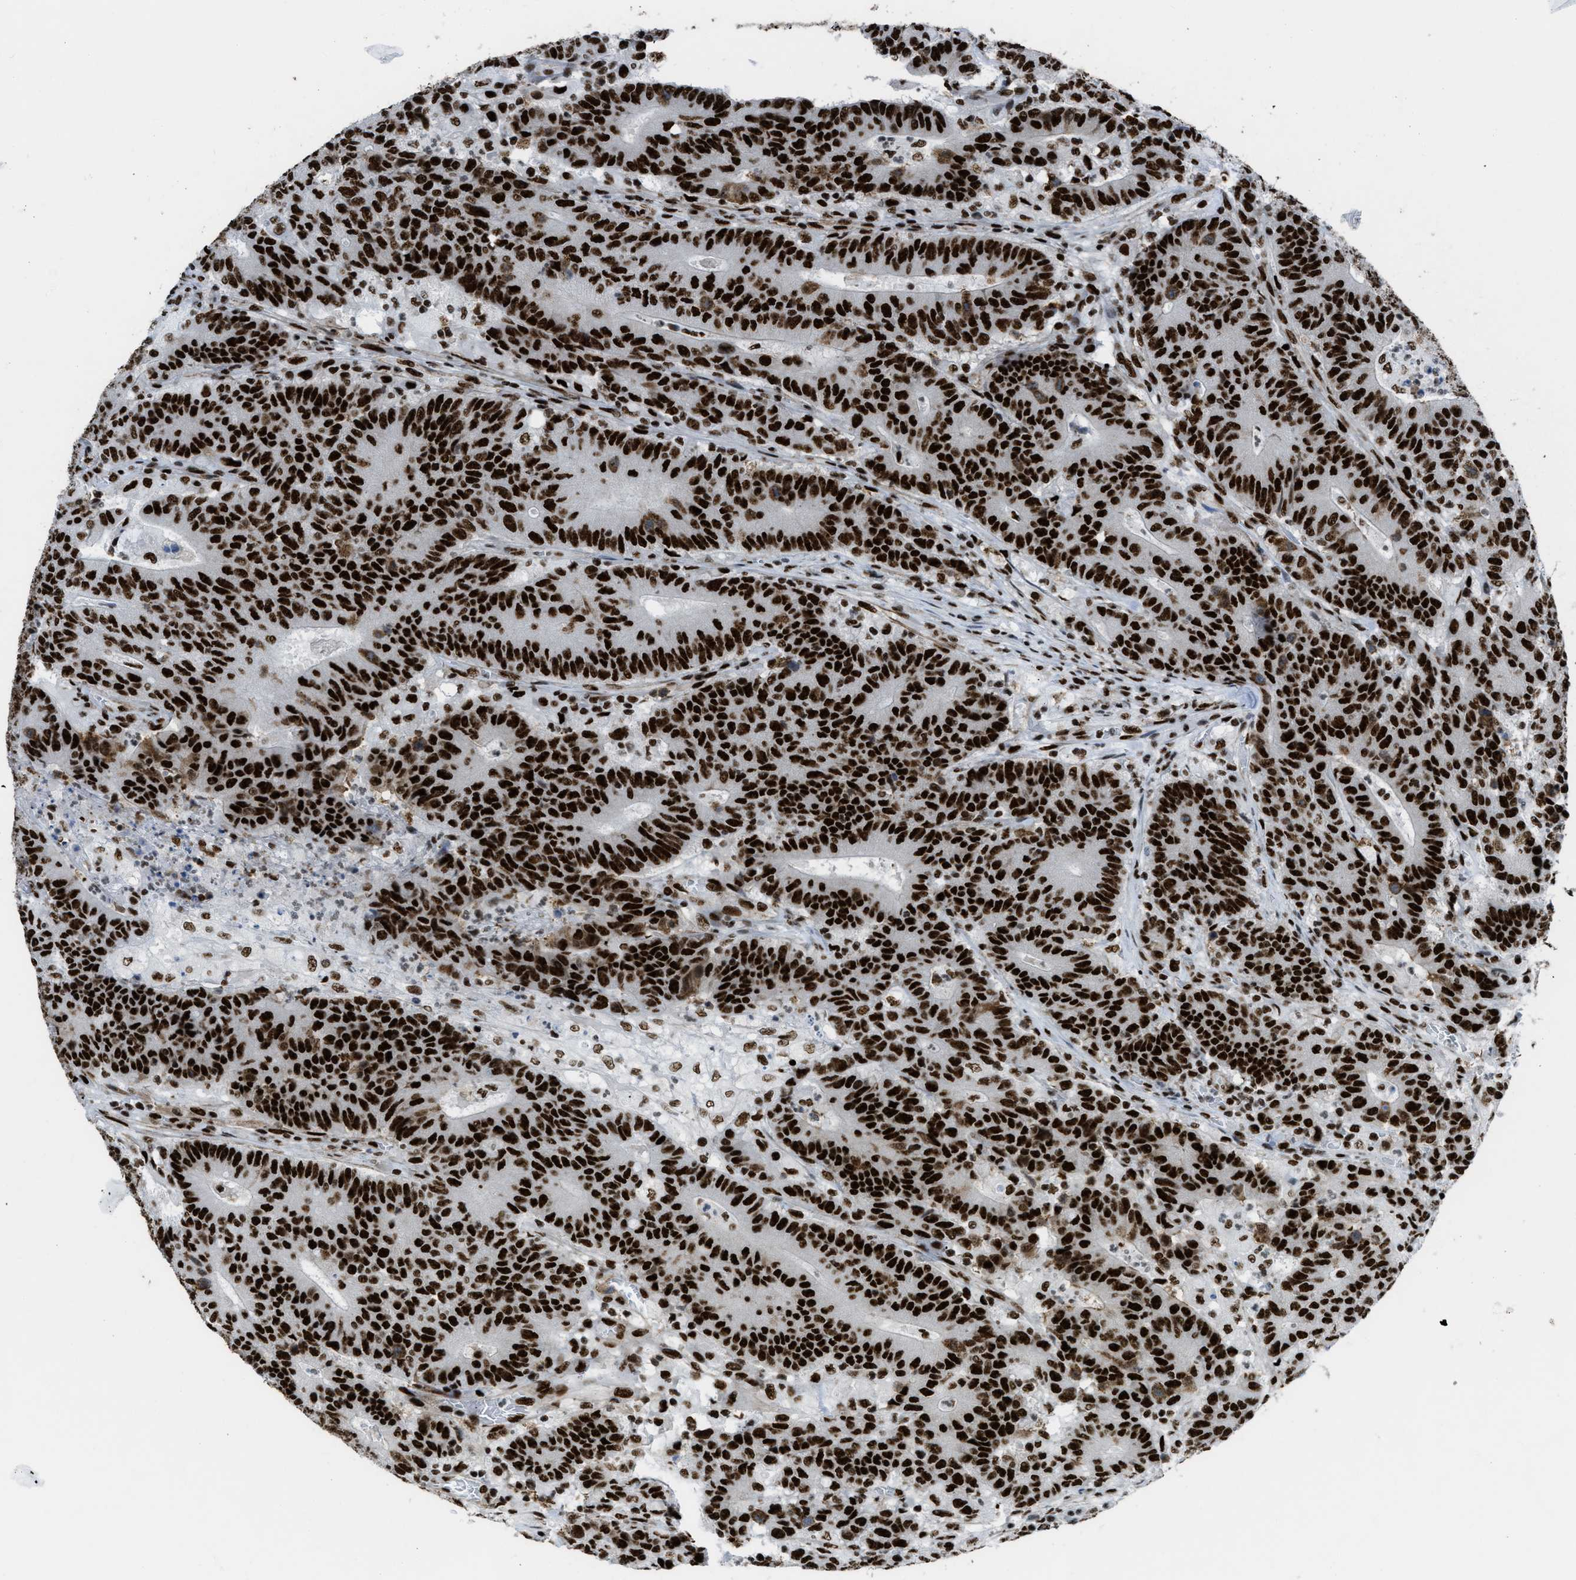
{"staining": {"intensity": "strong", "quantity": ">75%", "location": "nuclear"}, "tissue": "colorectal cancer", "cell_type": "Tumor cells", "image_type": "cancer", "snomed": [{"axis": "morphology", "description": "Normal tissue, NOS"}, {"axis": "morphology", "description": "Adenocarcinoma, NOS"}, {"axis": "topography", "description": "Colon"}], "caption": "The histopathology image reveals a brown stain indicating the presence of a protein in the nuclear of tumor cells in adenocarcinoma (colorectal). Using DAB (brown) and hematoxylin (blue) stains, captured at high magnification using brightfield microscopy.", "gene": "ZNF207", "patient": {"sex": "female", "age": 75}}